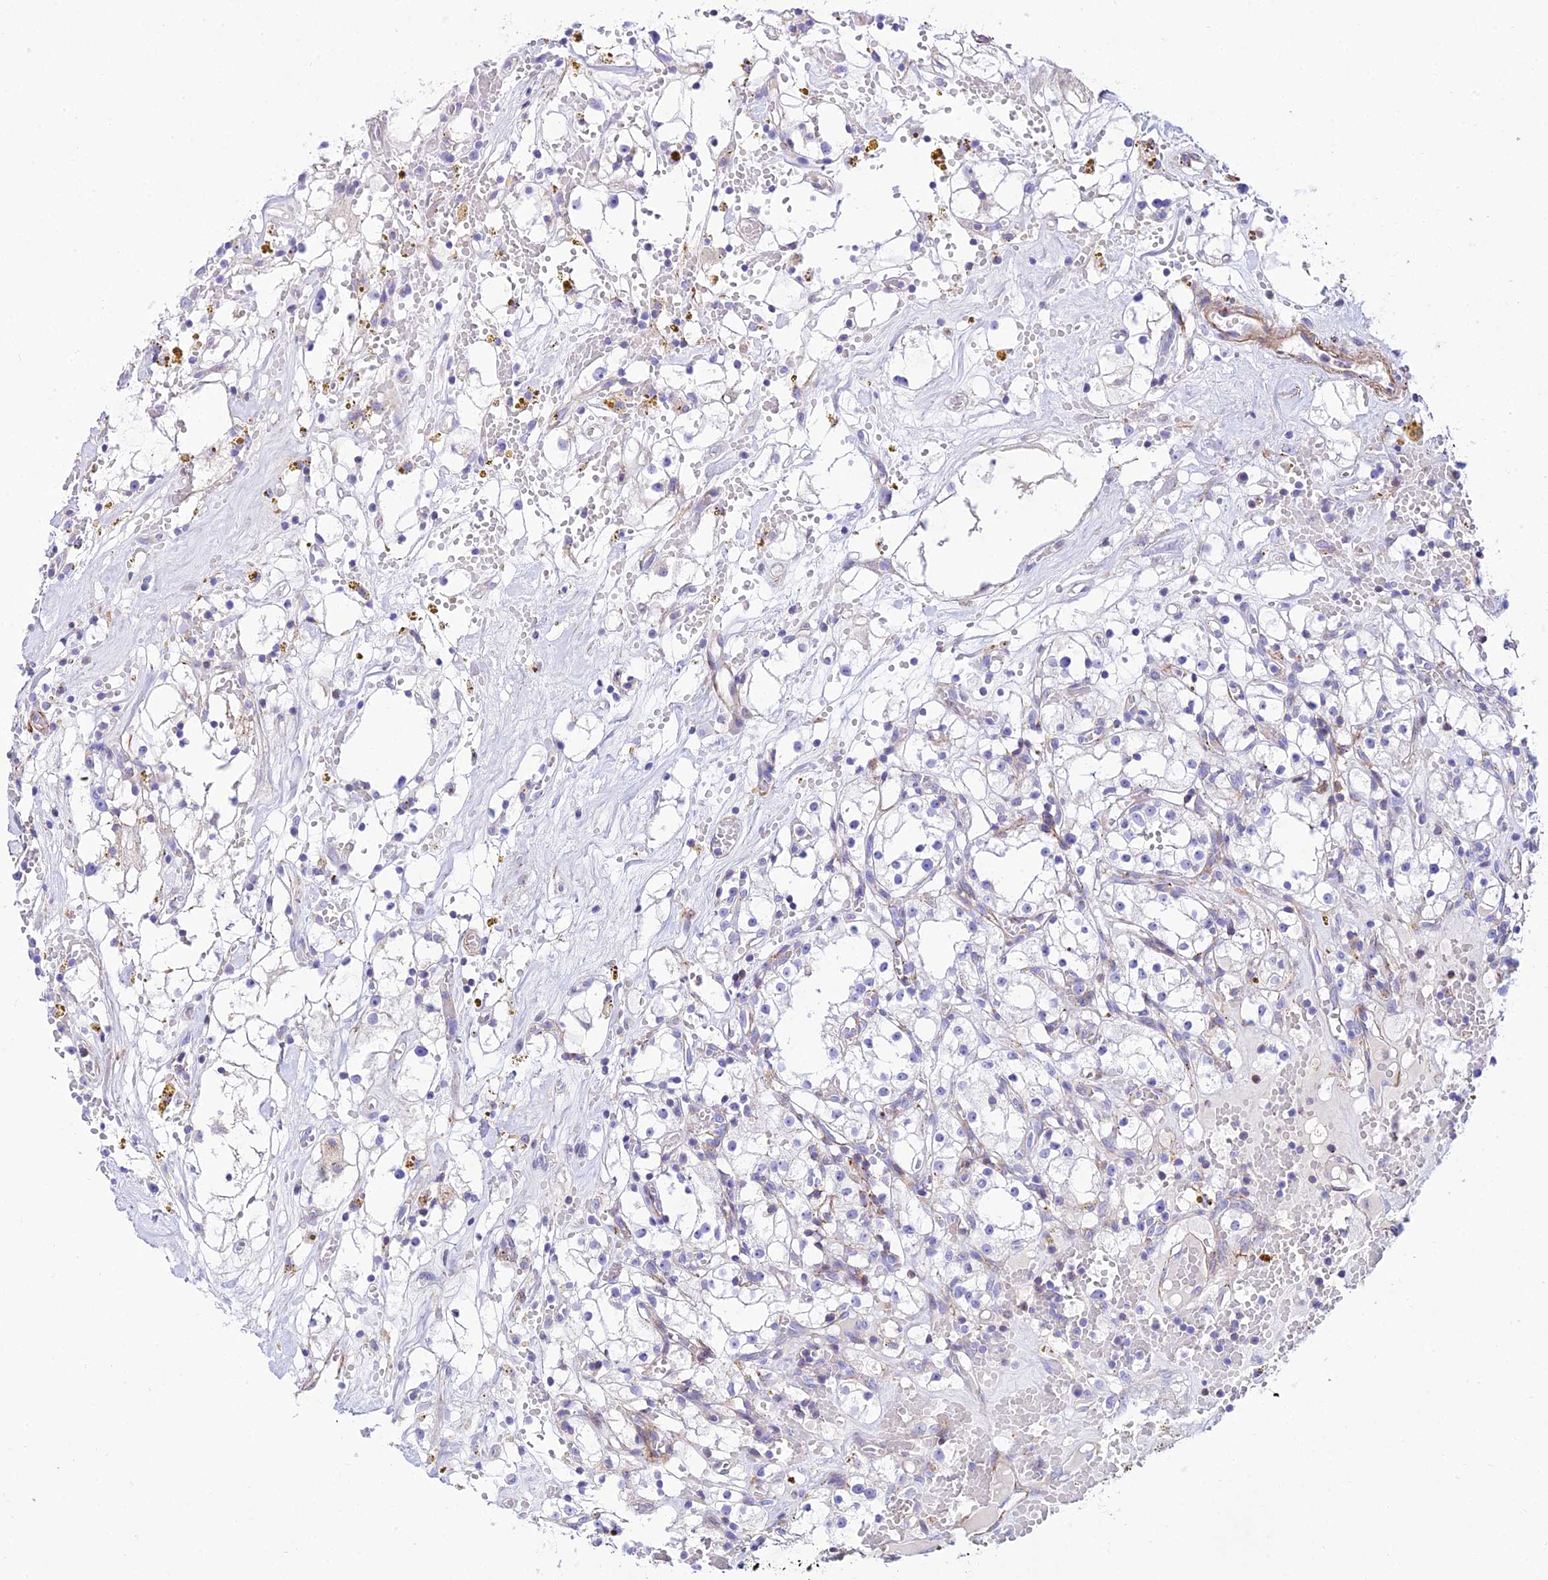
{"staining": {"intensity": "negative", "quantity": "none", "location": "none"}, "tissue": "renal cancer", "cell_type": "Tumor cells", "image_type": "cancer", "snomed": [{"axis": "morphology", "description": "Adenocarcinoma, NOS"}, {"axis": "topography", "description": "Kidney"}], "caption": "High power microscopy micrograph of an immunohistochemistry image of renal adenocarcinoma, revealing no significant expression in tumor cells.", "gene": "DLX1", "patient": {"sex": "male", "age": 56}}